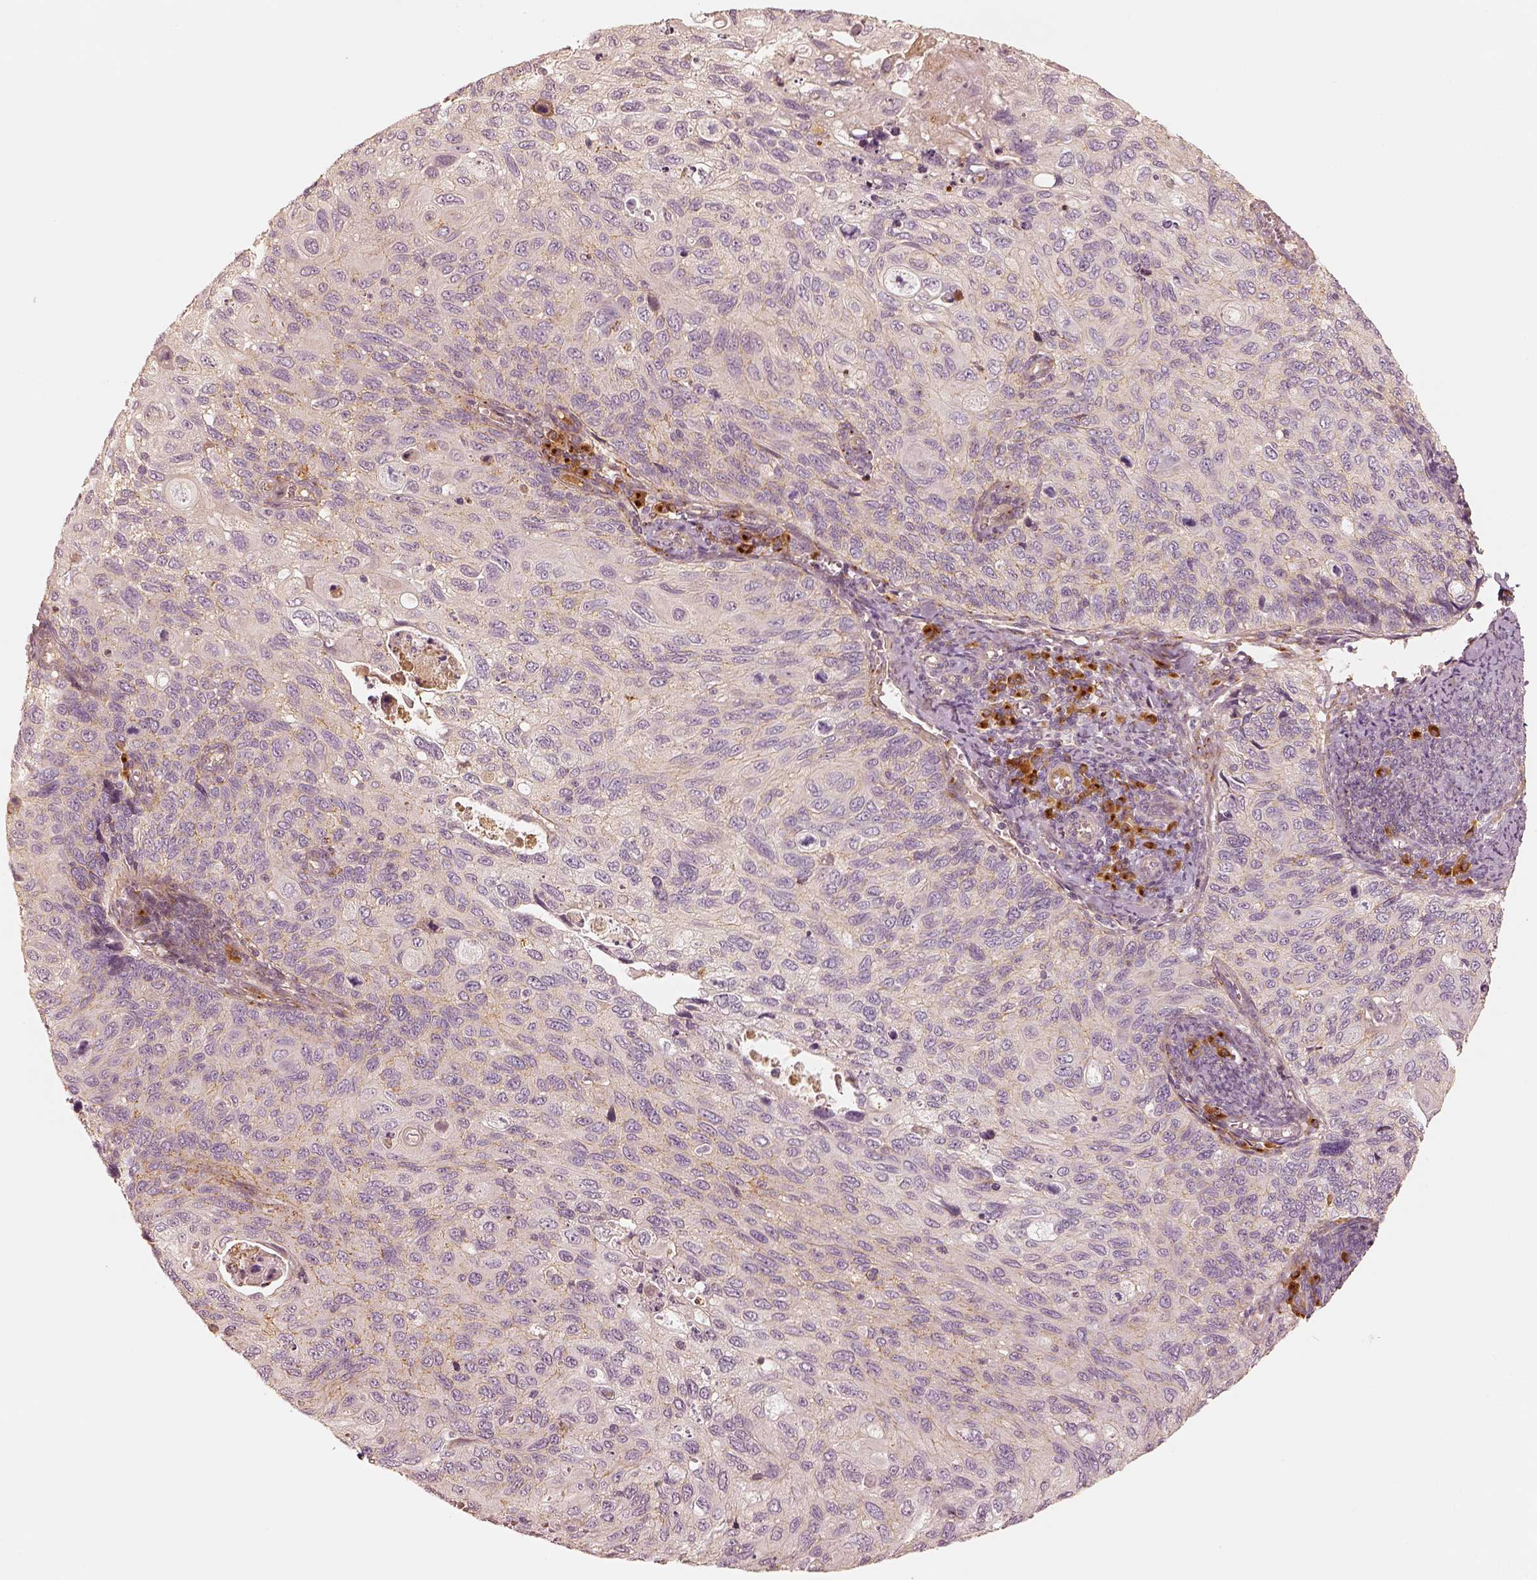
{"staining": {"intensity": "negative", "quantity": "none", "location": "none"}, "tissue": "cervical cancer", "cell_type": "Tumor cells", "image_type": "cancer", "snomed": [{"axis": "morphology", "description": "Squamous cell carcinoma, NOS"}, {"axis": "topography", "description": "Cervix"}], "caption": "Image shows no protein positivity in tumor cells of cervical cancer tissue. (Stains: DAB immunohistochemistry with hematoxylin counter stain, Microscopy: brightfield microscopy at high magnification).", "gene": "GORASP2", "patient": {"sex": "female", "age": 70}}